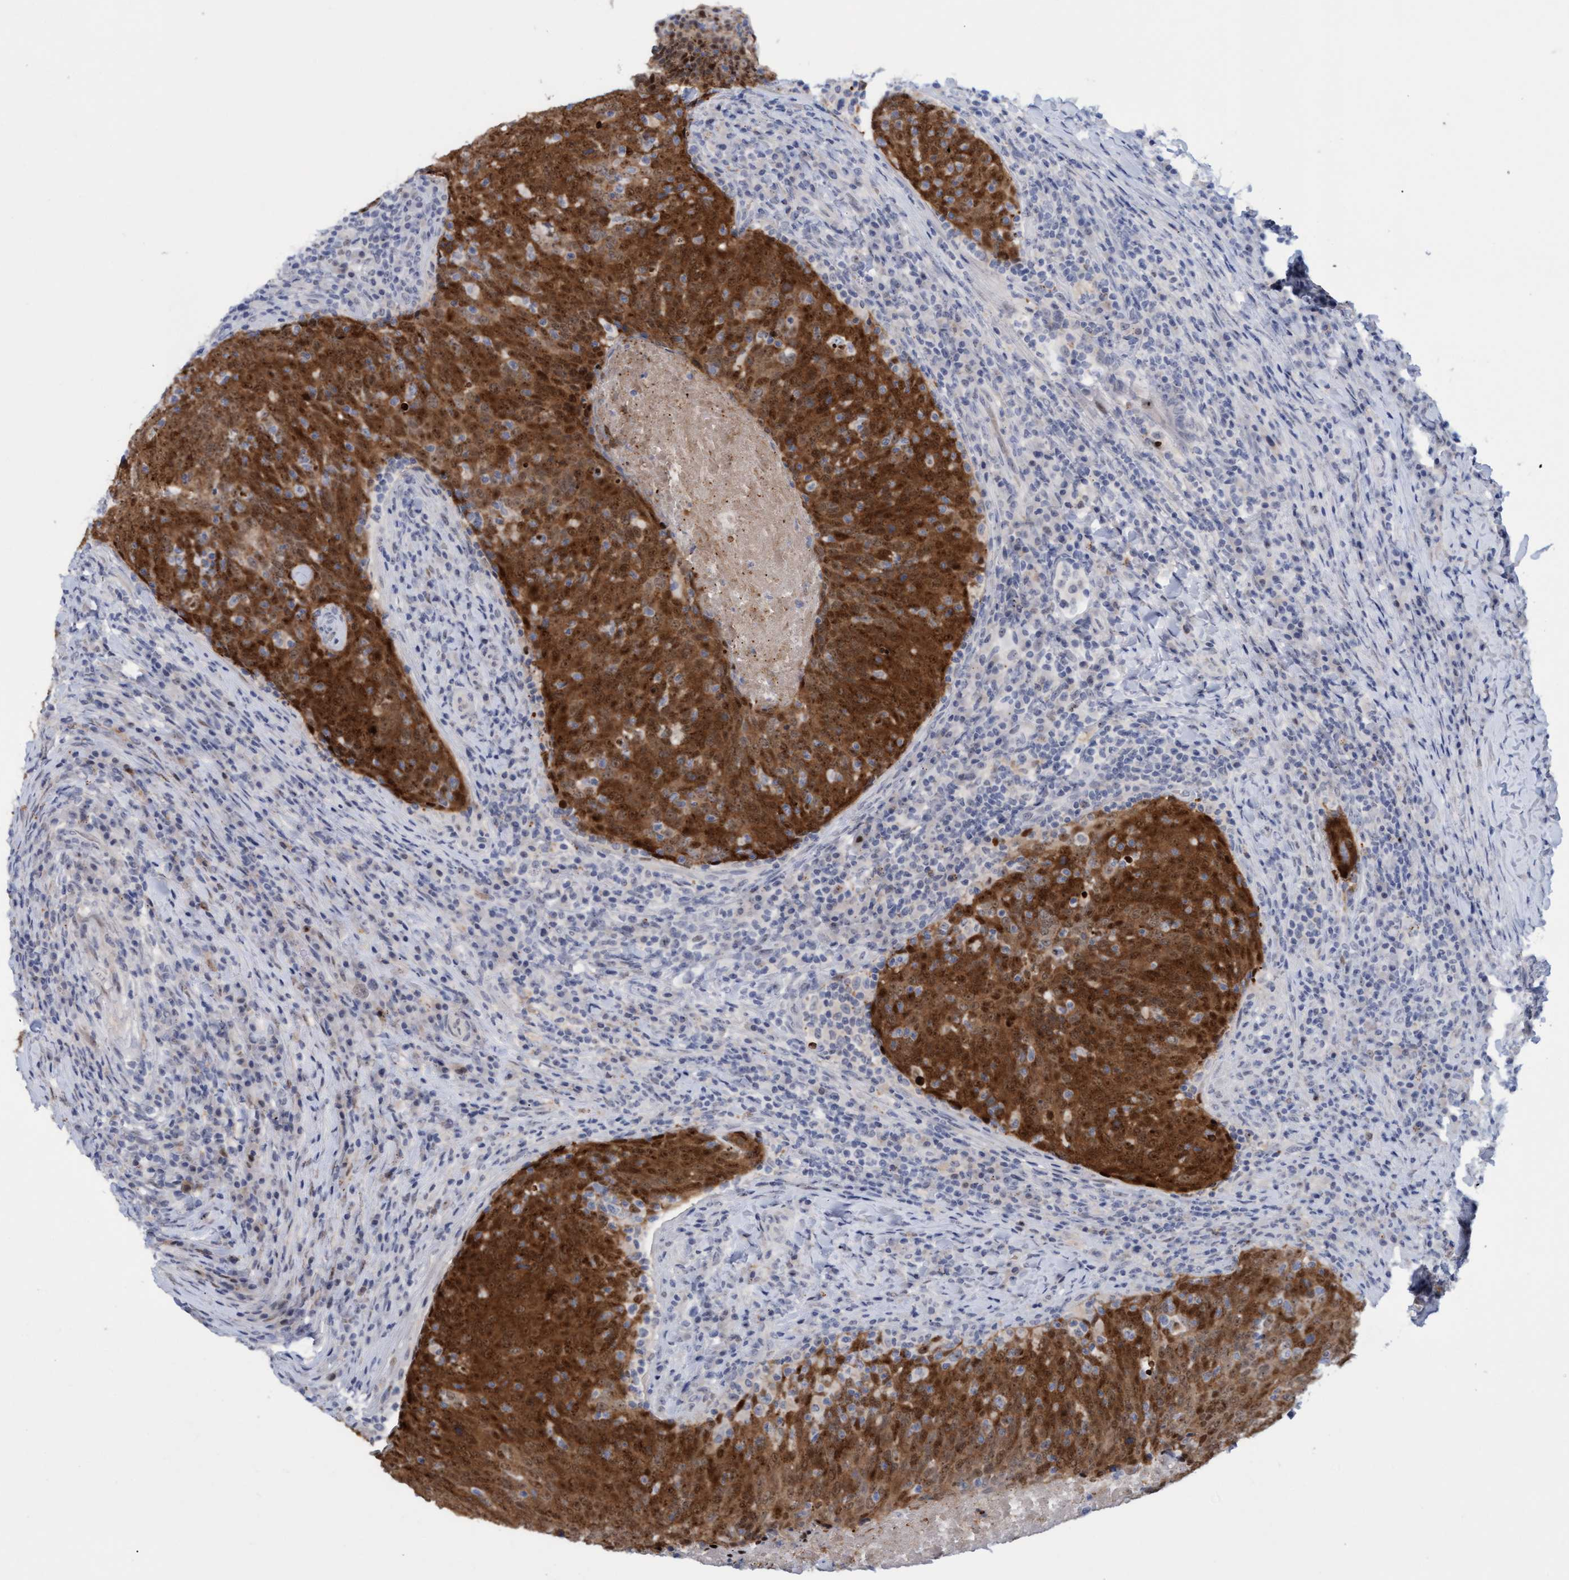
{"staining": {"intensity": "strong", "quantity": ">75%", "location": "cytoplasmic/membranous,nuclear"}, "tissue": "head and neck cancer", "cell_type": "Tumor cells", "image_type": "cancer", "snomed": [{"axis": "morphology", "description": "Squamous cell carcinoma, NOS"}, {"axis": "morphology", "description": "Squamous cell carcinoma, metastatic, NOS"}, {"axis": "topography", "description": "Lymph node"}, {"axis": "topography", "description": "Head-Neck"}], "caption": "A photomicrograph of head and neck cancer stained for a protein demonstrates strong cytoplasmic/membranous and nuclear brown staining in tumor cells.", "gene": "PINX1", "patient": {"sex": "male", "age": 62}}